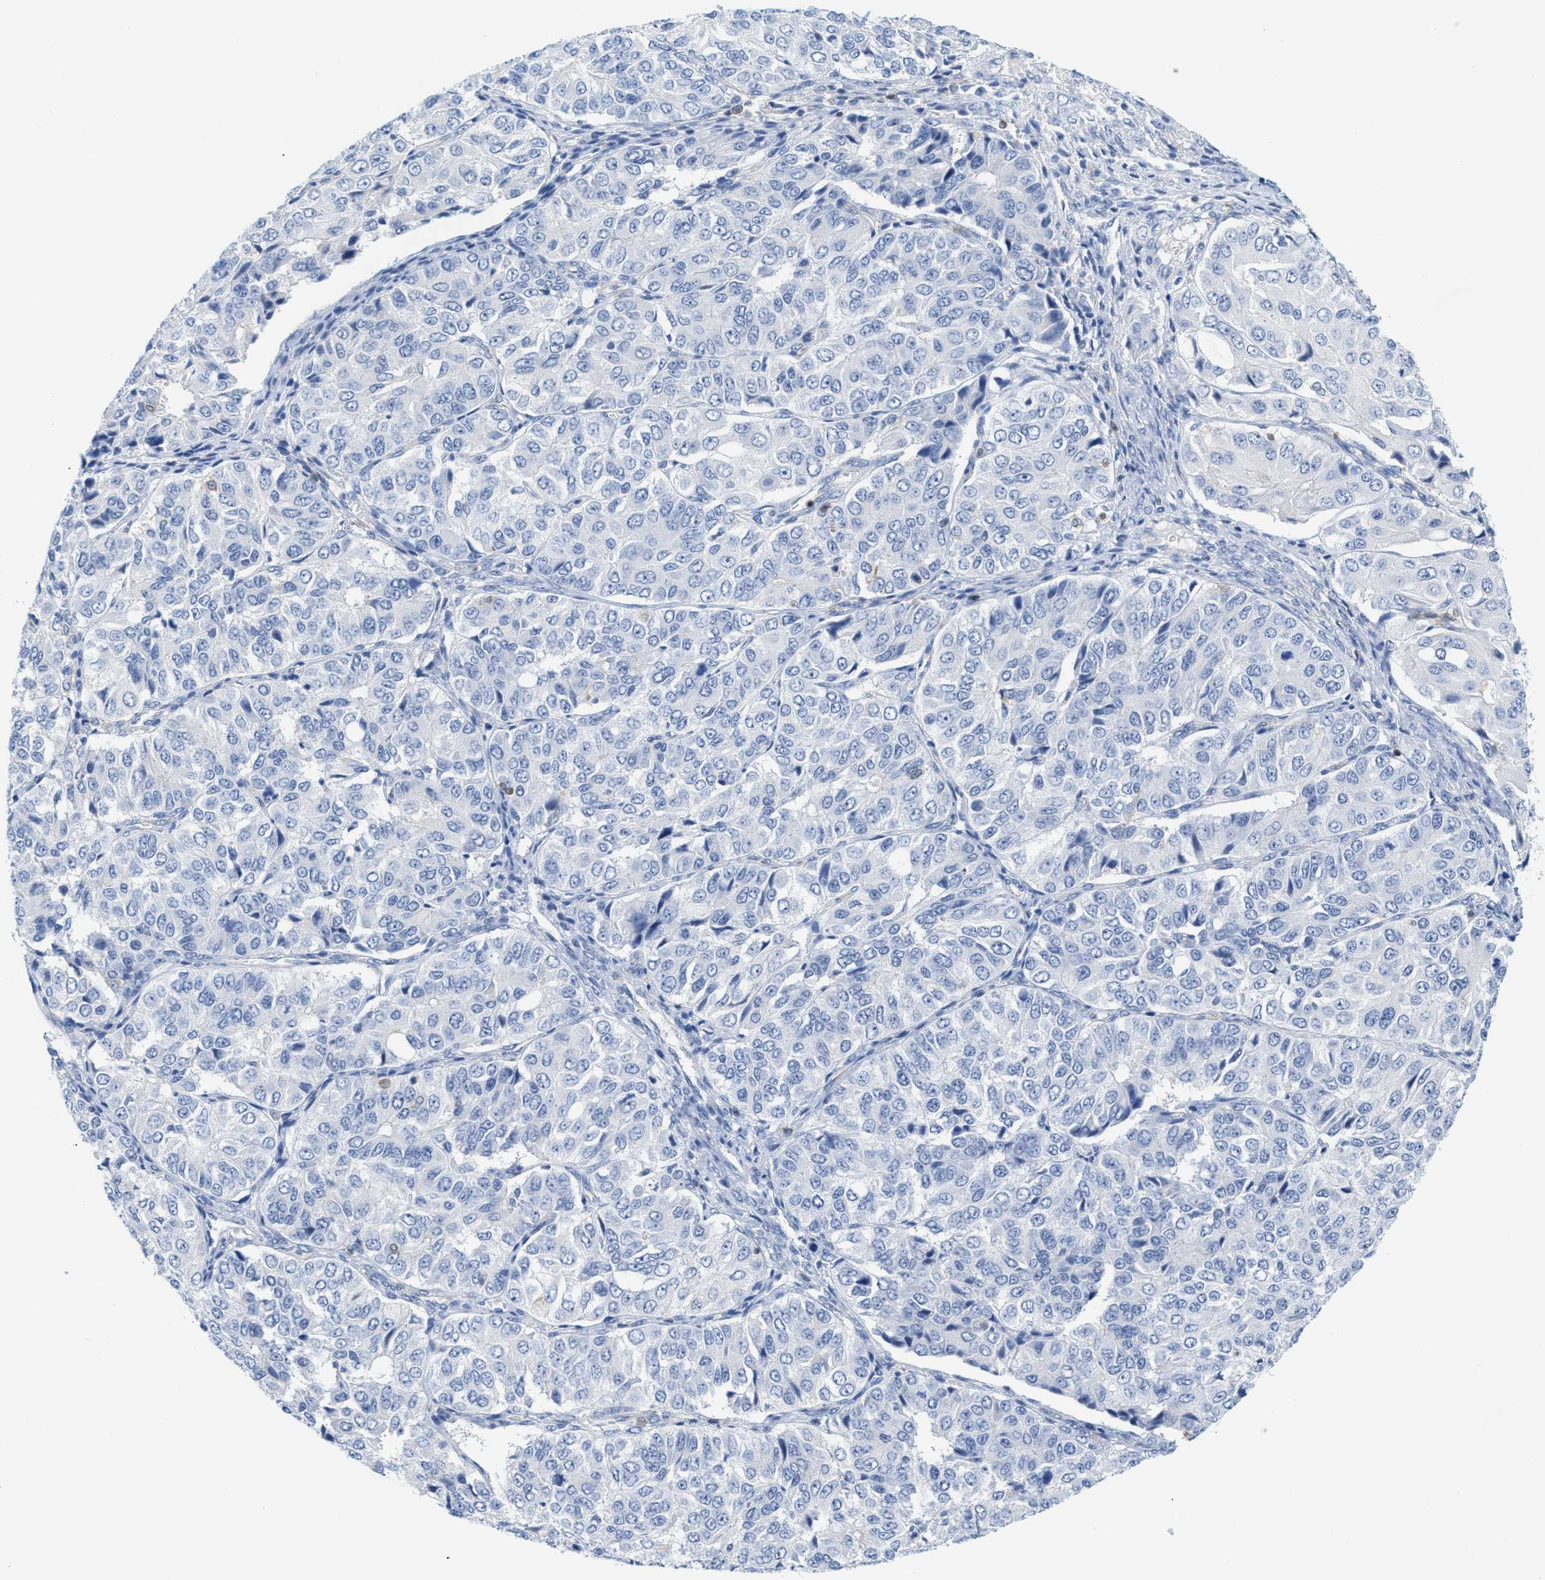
{"staining": {"intensity": "negative", "quantity": "none", "location": "none"}, "tissue": "ovarian cancer", "cell_type": "Tumor cells", "image_type": "cancer", "snomed": [{"axis": "morphology", "description": "Carcinoma, endometroid"}, {"axis": "topography", "description": "Ovary"}], "caption": "An immunohistochemistry (IHC) micrograph of ovarian endometroid carcinoma is shown. There is no staining in tumor cells of ovarian endometroid carcinoma.", "gene": "IL16", "patient": {"sex": "female", "age": 51}}